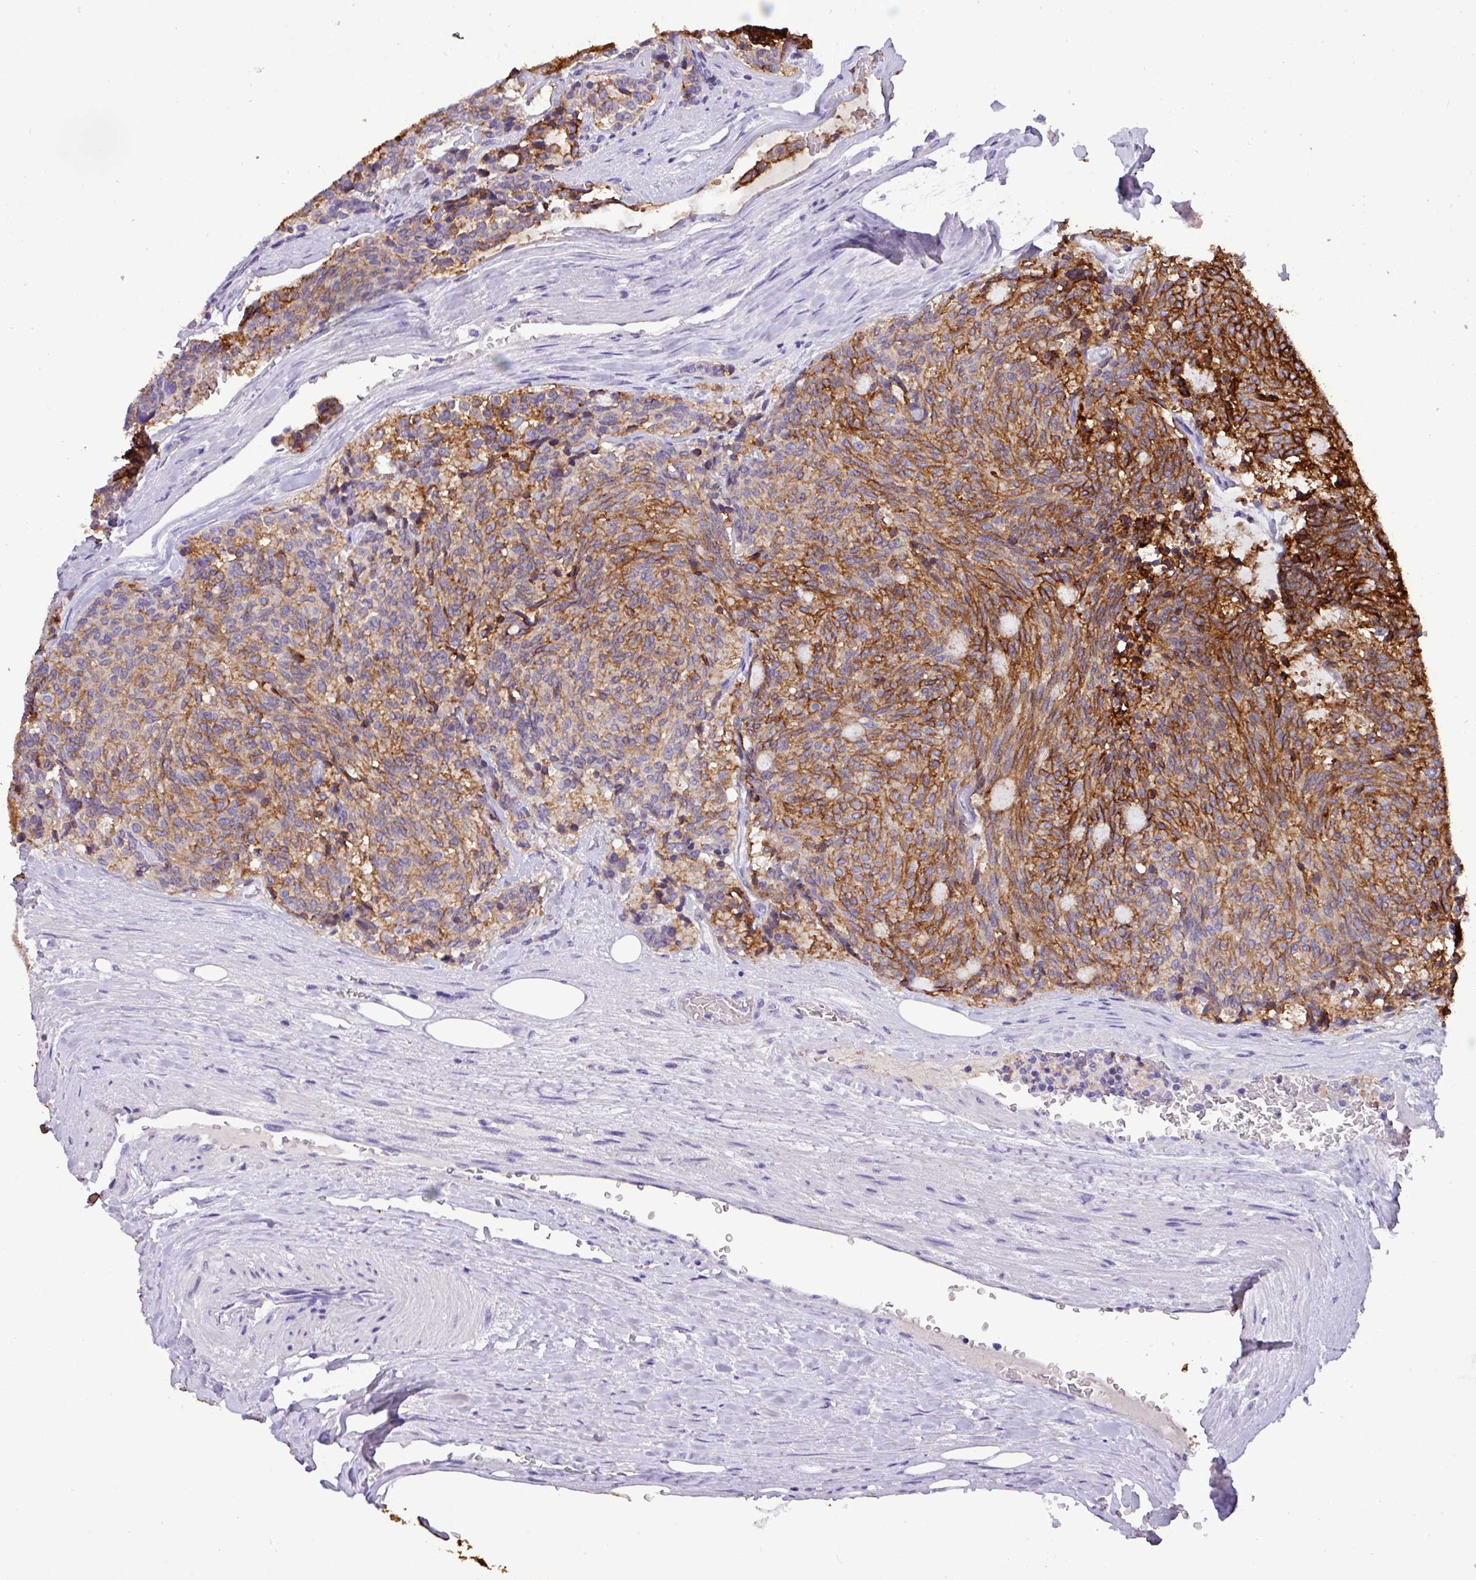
{"staining": {"intensity": "moderate", "quantity": ">75%", "location": "cytoplasmic/membranous"}, "tissue": "carcinoid", "cell_type": "Tumor cells", "image_type": "cancer", "snomed": [{"axis": "morphology", "description": "Carcinoid, malignant, NOS"}, {"axis": "topography", "description": "Pancreas"}], "caption": "Human carcinoid stained with a protein marker exhibits moderate staining in tumor cells.", "gene": "EPCAM", "patient": {"sex": "female", "age": 54}}